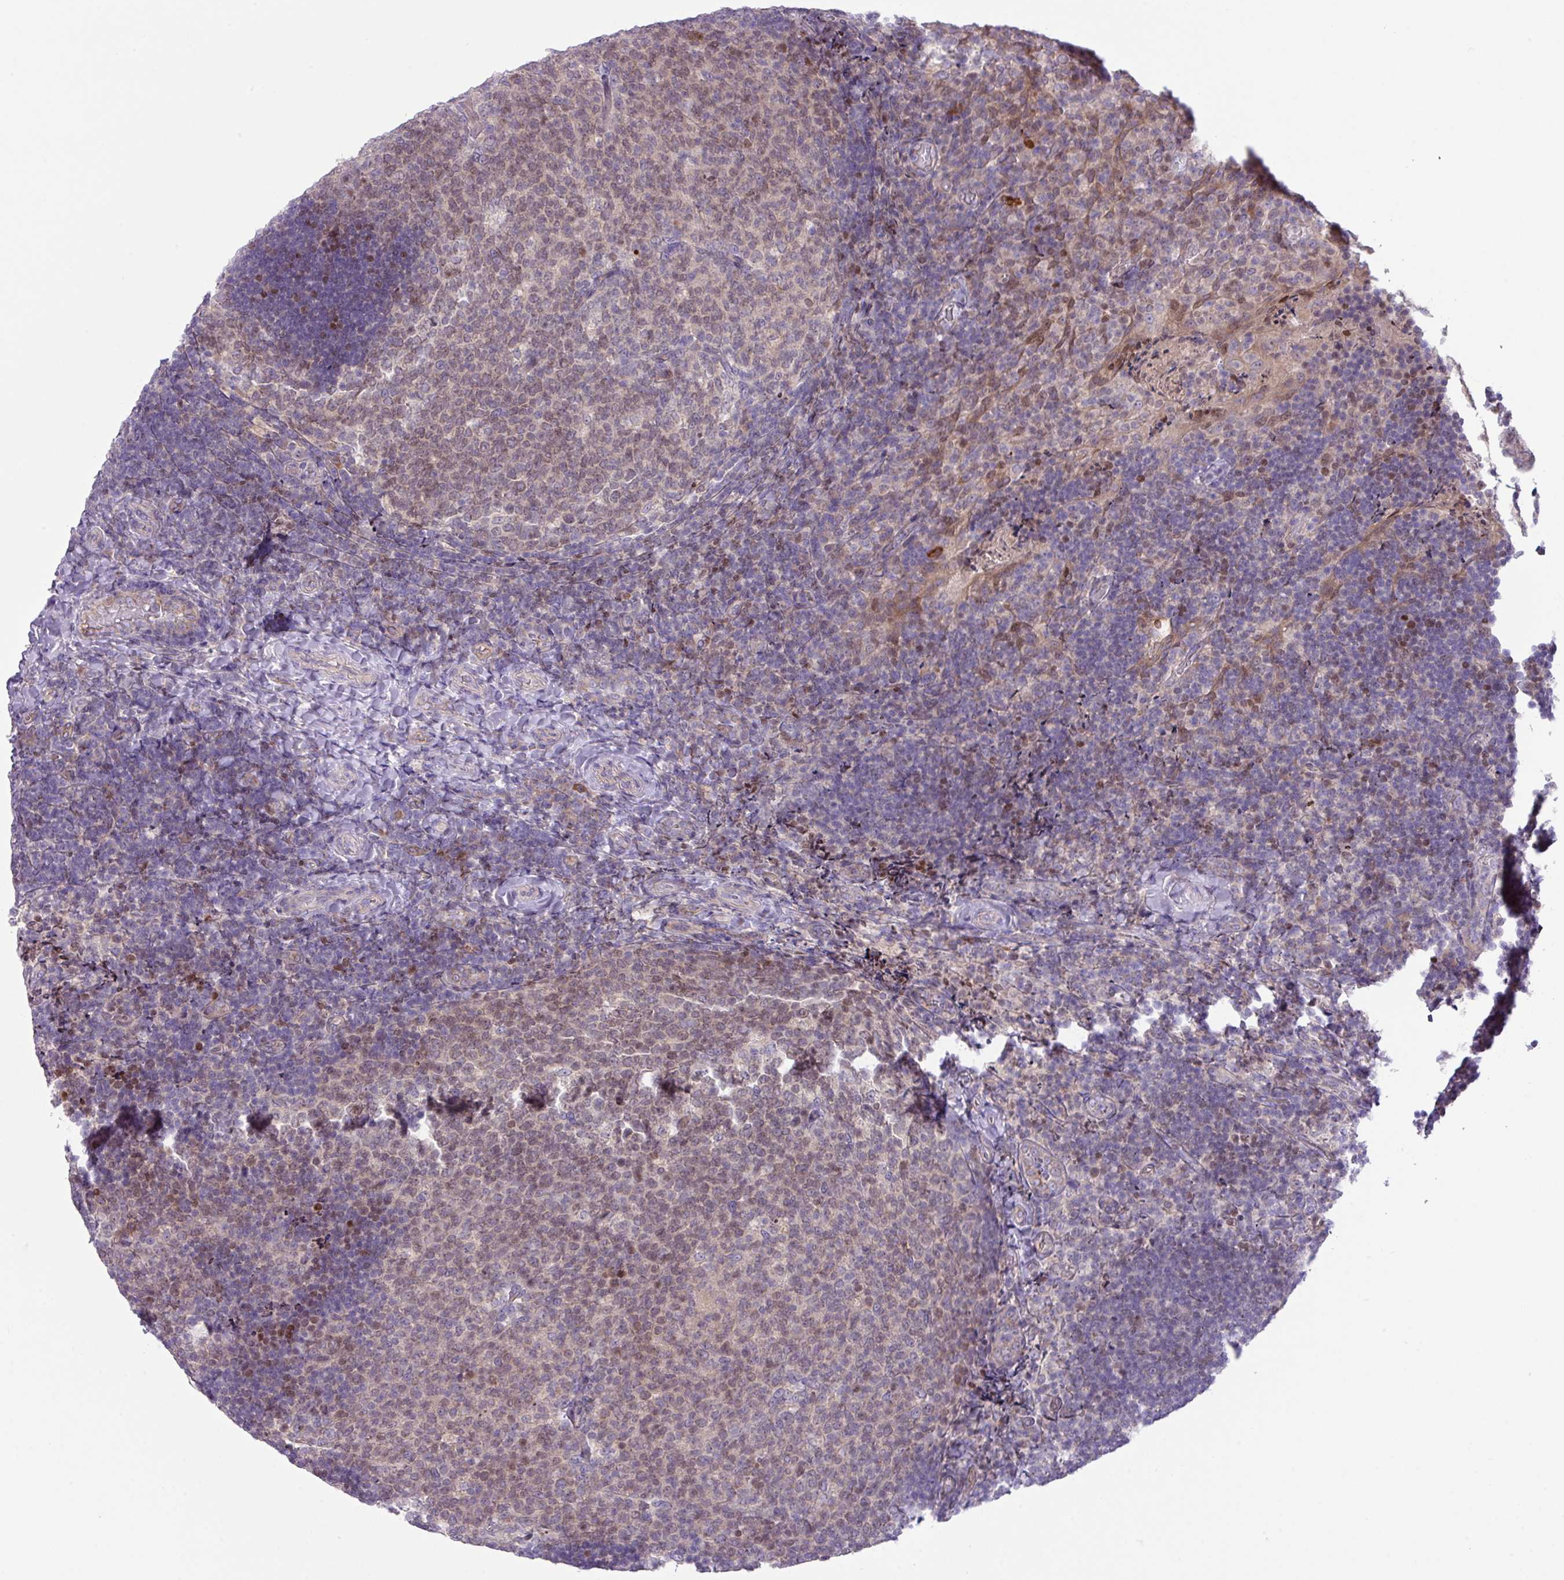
{"staining": {"intensity": "moderate", "quantity": ">75%", "location": "cytoplasmic/membranous,nuclear"}, "tissue": "tonsil", "cell_type": "Germinal center cells", "image_type": "normal", "snomed": [{"axis": "morphology", "description": "Normal tissue, NOS"}, {"axis": "topography", "description": "Tonsil"}], "caption": "About >75% of germinal center cells in unremarkable tonsil demonstrate moderate cytoplasmic/membranous,nuclear protein expression as visualized by brown immunohistochemical staining.", "gene": "ZNF394", "patient": {"sex": "female", "age": 10}}